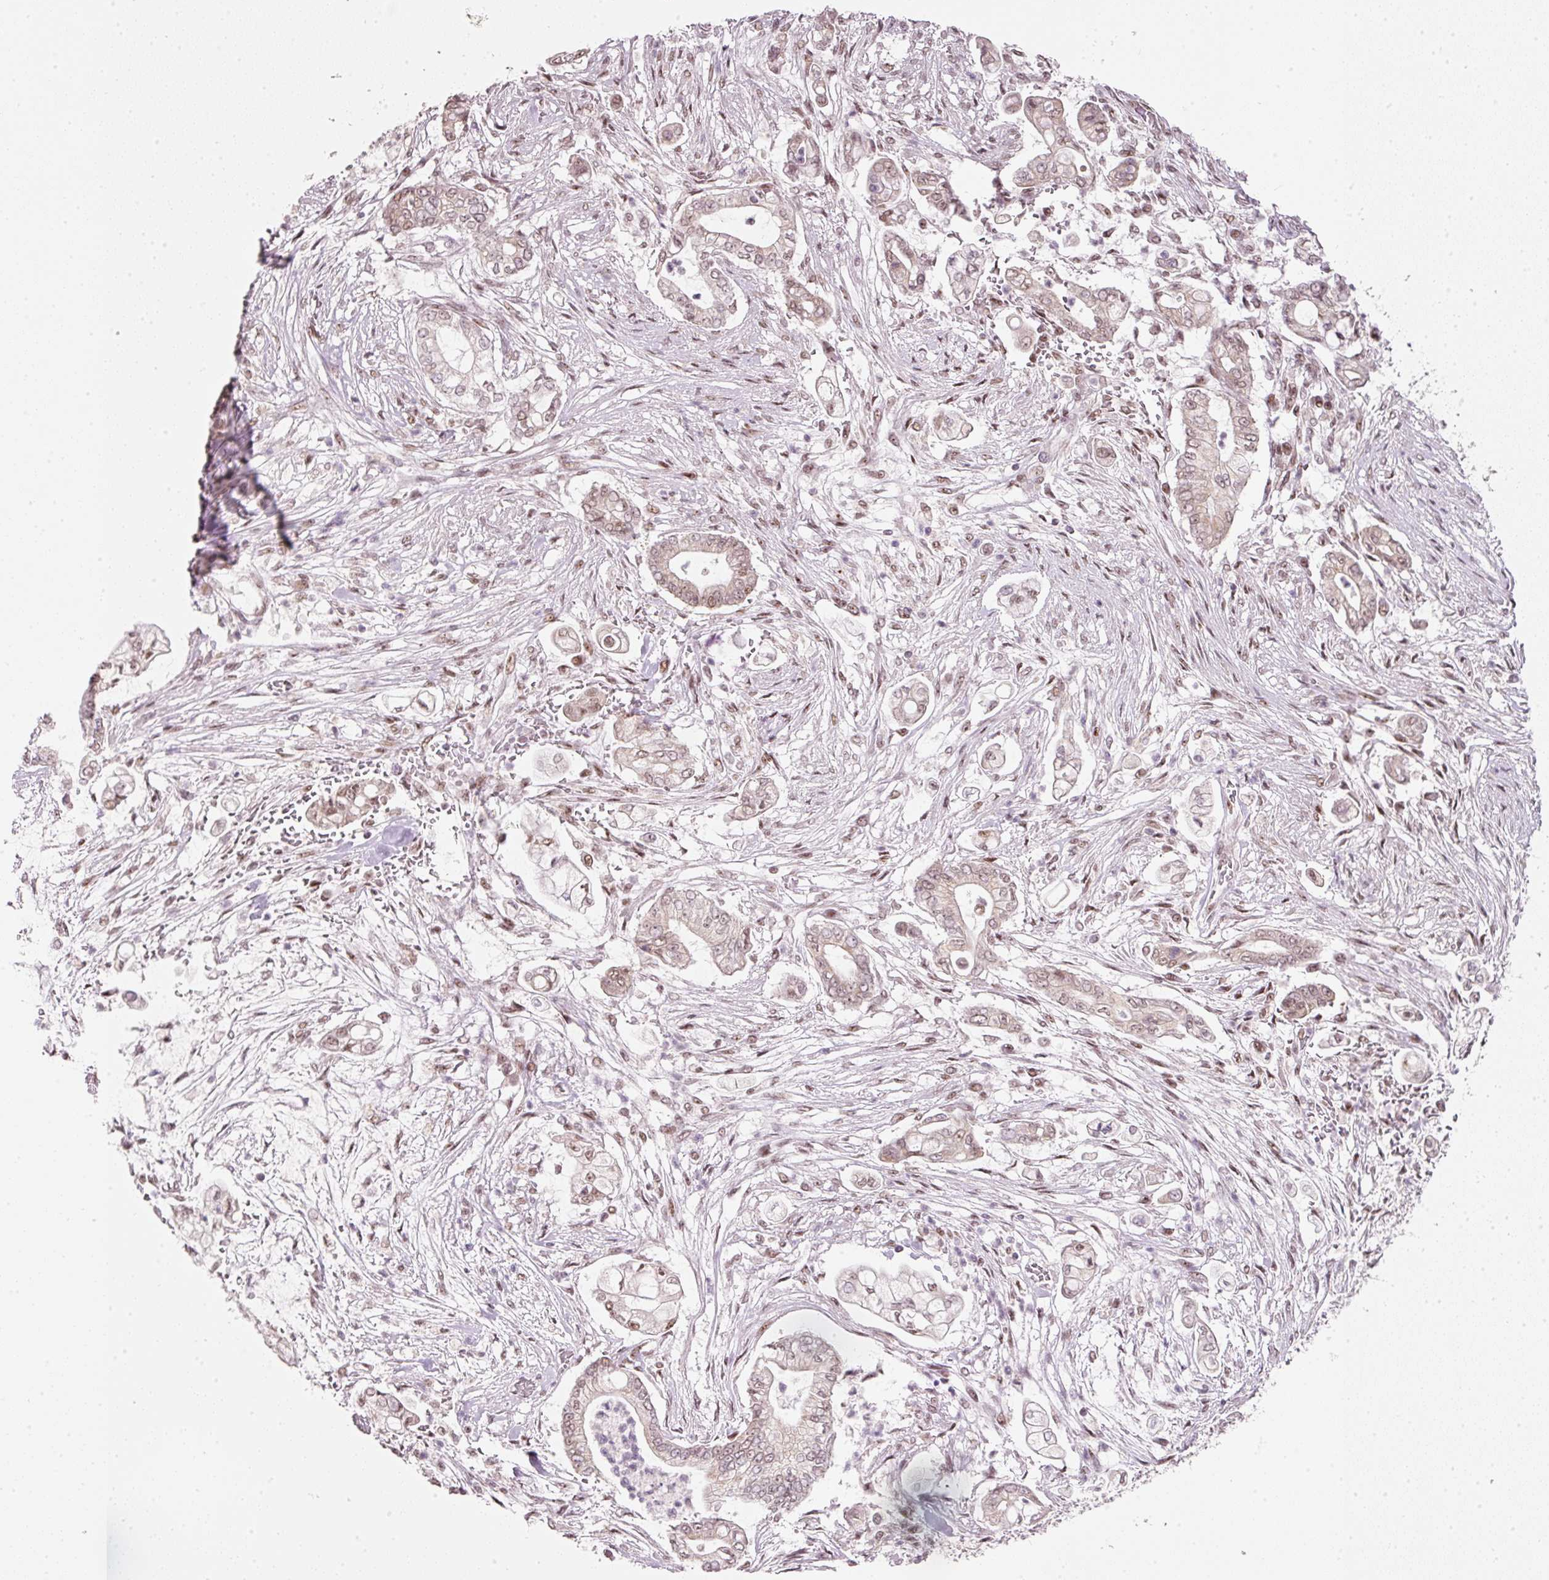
{"staining": {"intensity": "moderate", "quantity": ">75%", "location": "nuclear"}, "tissue": "pancreatic cancer", "cell_type": "Tumor cells", "image_type": "cancer", "snomed": [{"axis": "morphology", "description": "Adenocarcinoma, NOS"}, {"axis": "topography", "description": "Pancreas"}], "caption": "Immunohistochemical staining of human pancreatic cancer exhibits medium levels of moderate nuclear positivity in about >75% of tumor cells.", "gene": "FSTL3", "patient": {"sex": "female", "age": 69}}